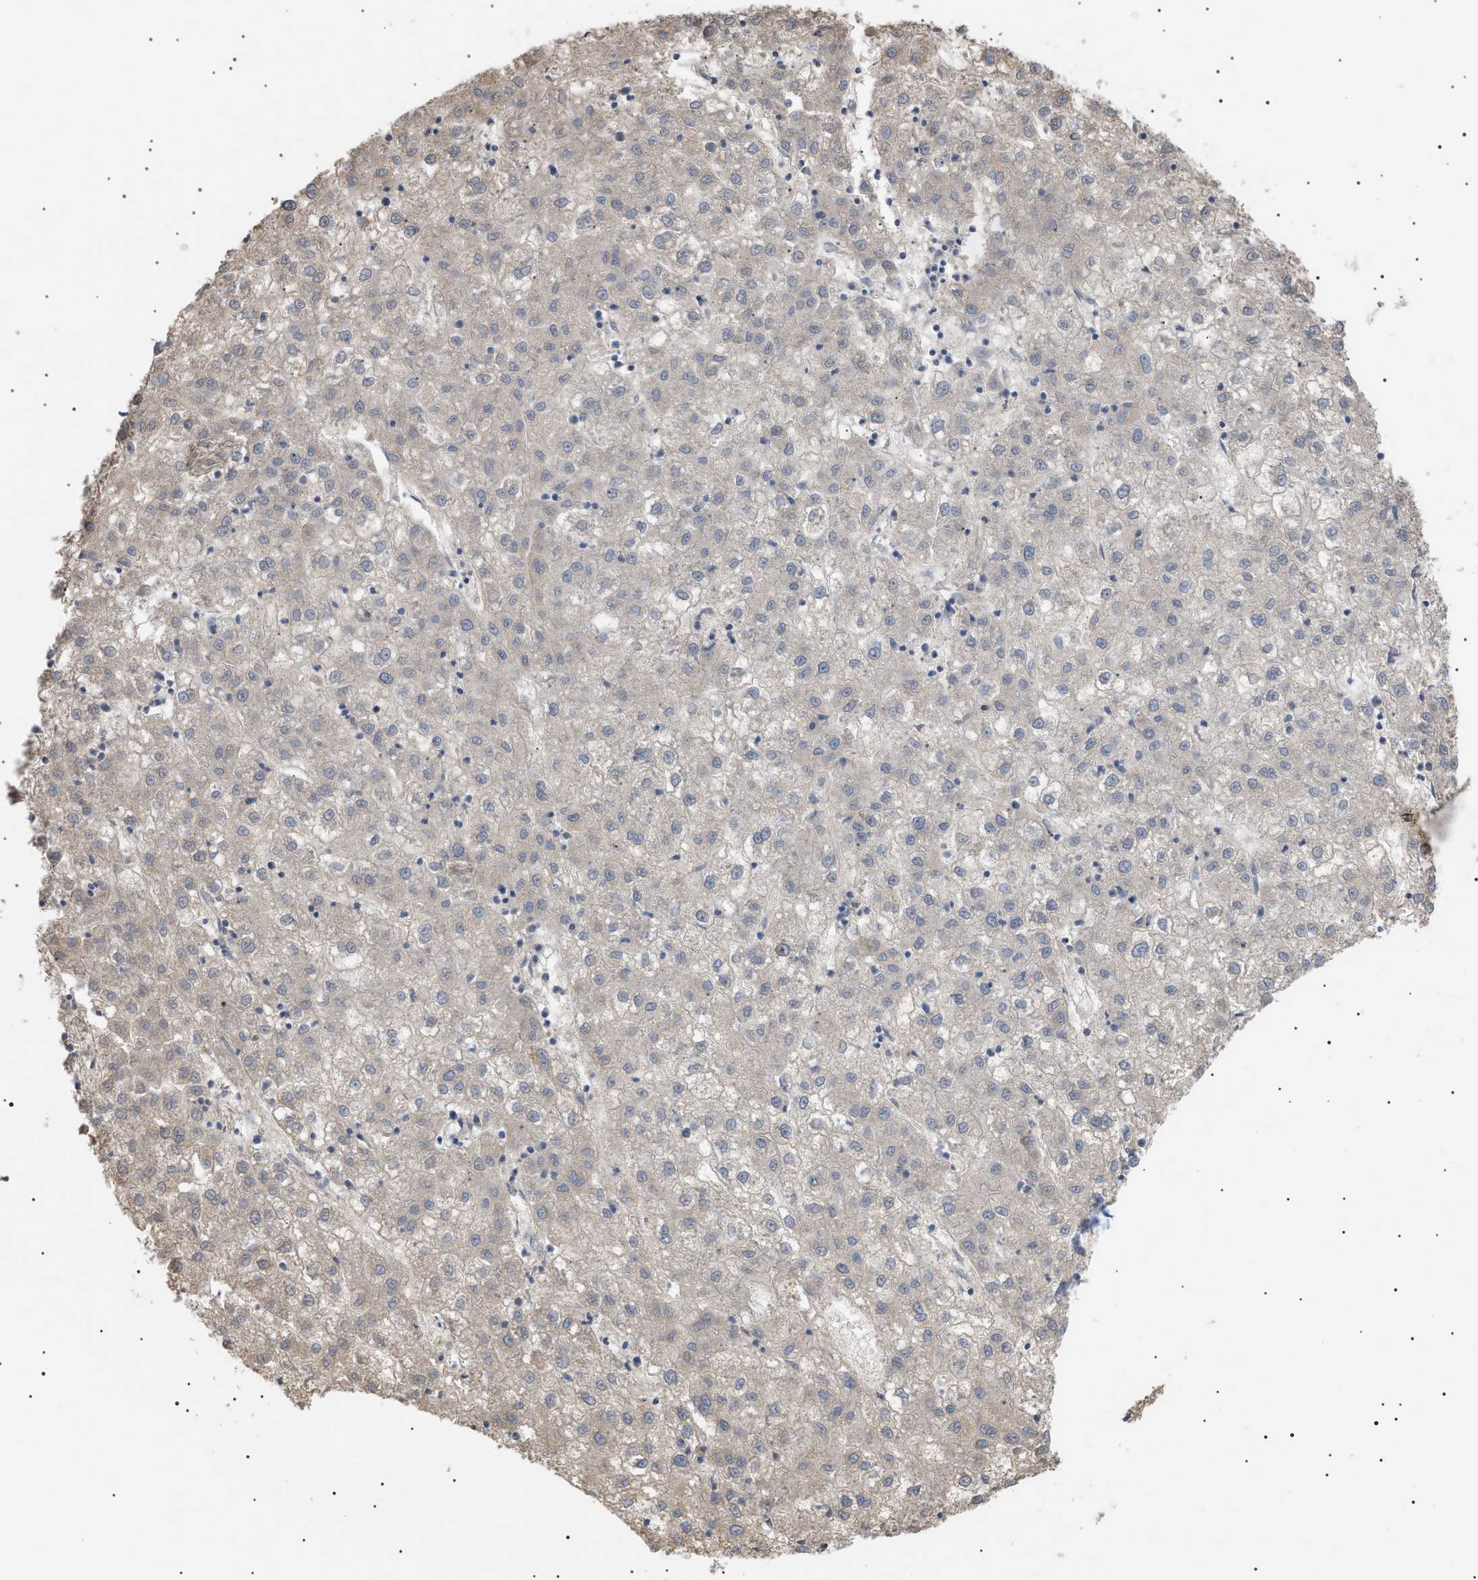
{"staining": {"intensity": "negative", "quantity": "none", "location": "none"}, "tissue": "liver cancer", "cell_type": "Tumor cells", "image_type": "cancer", "snomed": [{"axis": "morphology", "description": "Carcinoma, Hepatocellular, NOS"}, {"axis": "topography", "description": "Liver"}], "caption": "High magnification brightfield microscopy of liver cancer stained with DAB (brown) and counterstained with hematoxylin (blue): tumor cells show no significant staining.", "gene": "IRS2", "patient": {"sex": "male", "age": 72}}